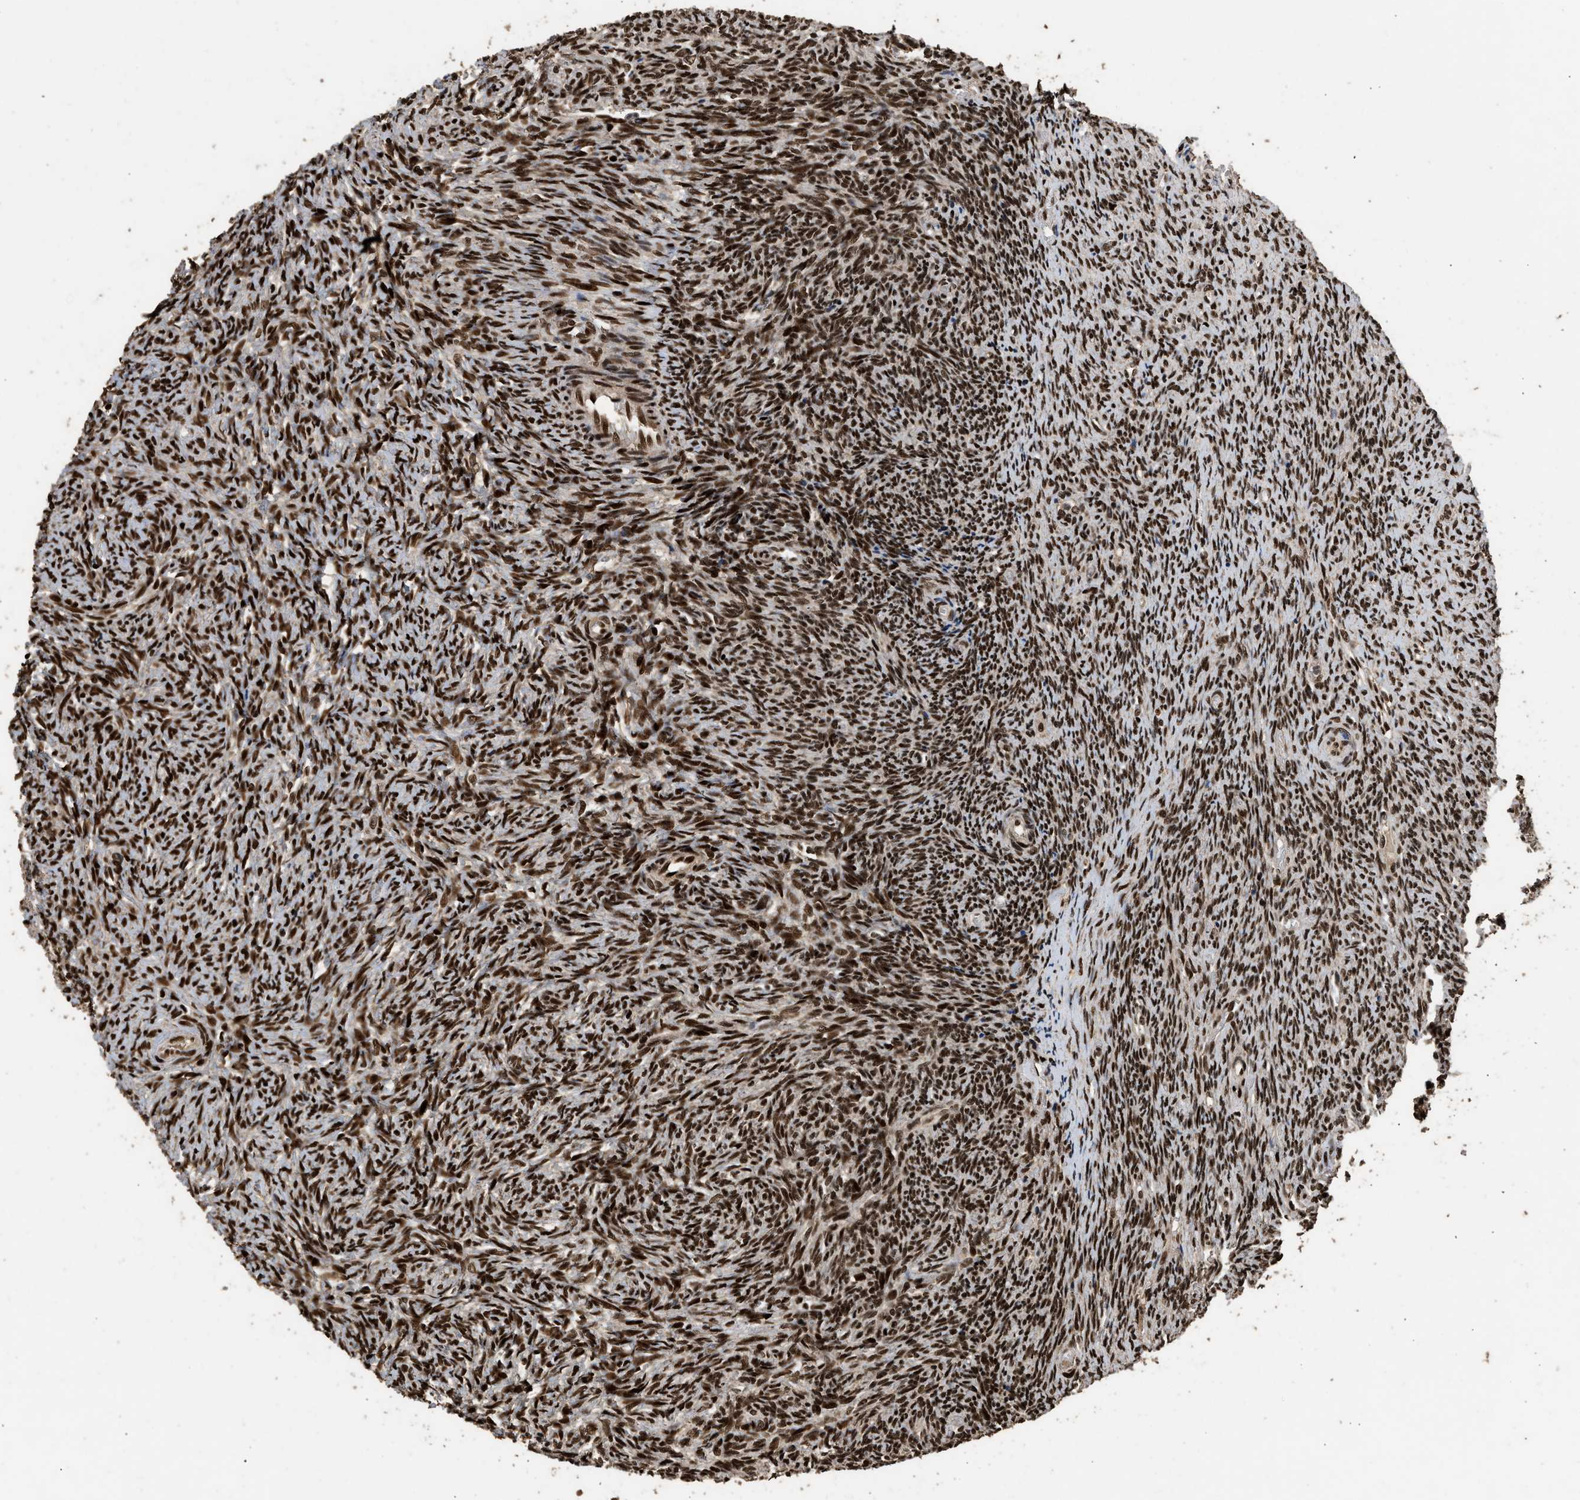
{"staining": {"intensity": "strong", "quantity": ">75%", "location": "nuclear"}, "tissue": "ovary", "cell_type": "Ovarian stroma cells", "image_type": "normal", "snomed": [{"axis": "morphology", "description": "Normal tissue, NOS"}, {"axis": "topography", "description": "Ovary"}], "caption": "Immunohistochemistry (IHC) micrograph of unremarkable ovary stained for a protein (brown), which shows high levels of strong nuclear staining in approximately >75% of ovarian stroma cells.", "gene": "PPP4R3B", "patient": {"sex": "female", "age": 41}}